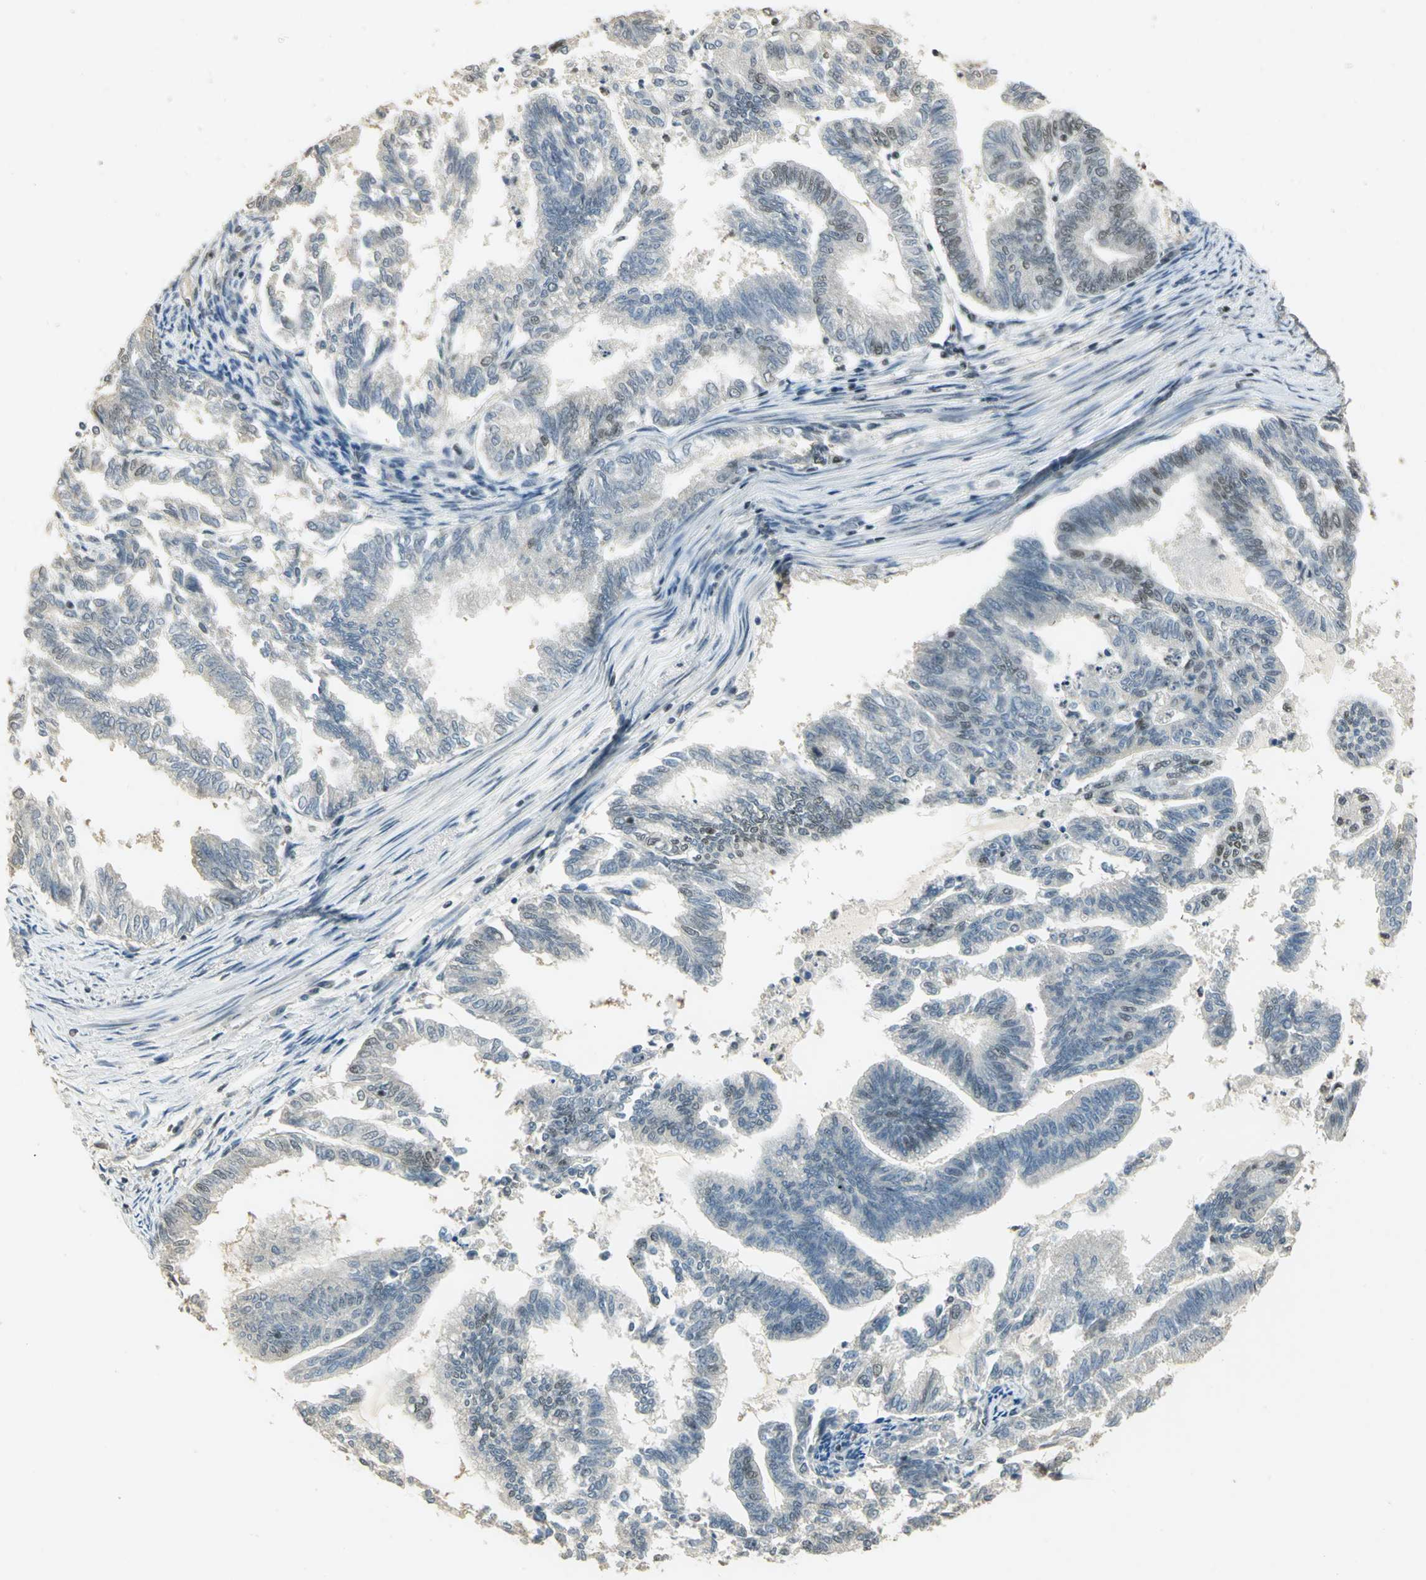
{"staining": {"intensity": "weak", "quantity": "25%-75%", "location": "nuclear"}, "tissue": "endometrial cancer", "cell_type": "Tumor cells", "image_type": "cancer", "snomed": [{"axis": "morphology", "description": "Adenocarcinoma, NOS"}, {"axis": "topography", "description": "Endometrium"}], "caption": "Immunohistochemistry (IHC) of endometrial adenocarcinoma reveals low levels of weak nuclear staining in approximately 25%-75% of tumor cells.", "gene": "ELF1", "patient": {"sex": "female", "age": 79}}